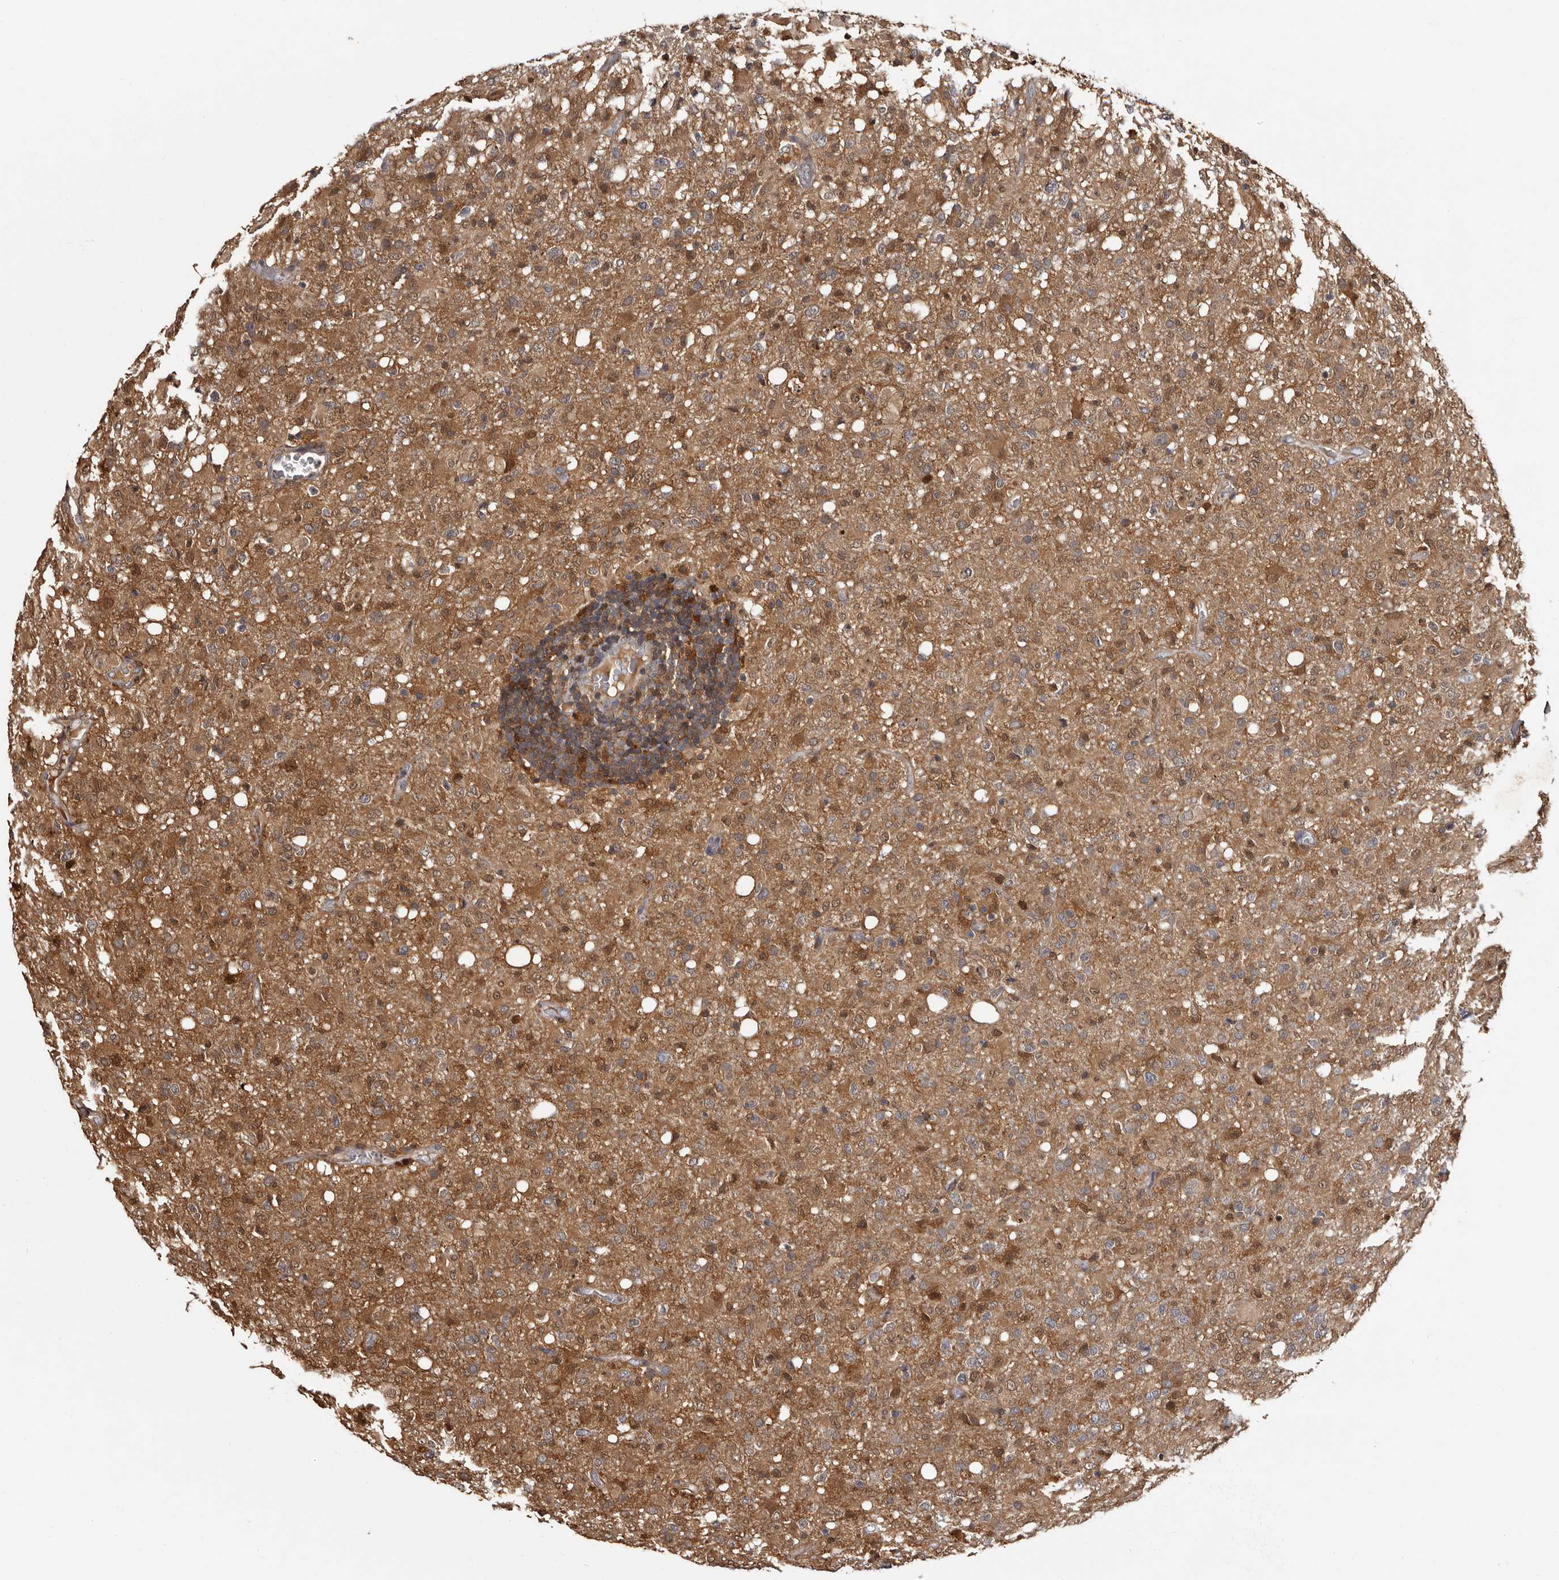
{"staining": {"intensity": "moderate", "quantity": "25%-75%", "location": "cytoplasmic/membranous"}, "tissue": "glioma", "cell_type": "Tumor cells", "image_type": "cancer", "snomed": [{"axis": "morphology", "description": "Glioma, malignant, High grade"}, {"axis": "topography", "description": "Brain"}], "caption": "Brown immunohistochemical staining in glioma demonstrates moderate cytoplasmic/membranous staining in about 25%-75% of tumor cells.", "gene": "DNPH1", "patient": {"sex": "female", "age": 57}}